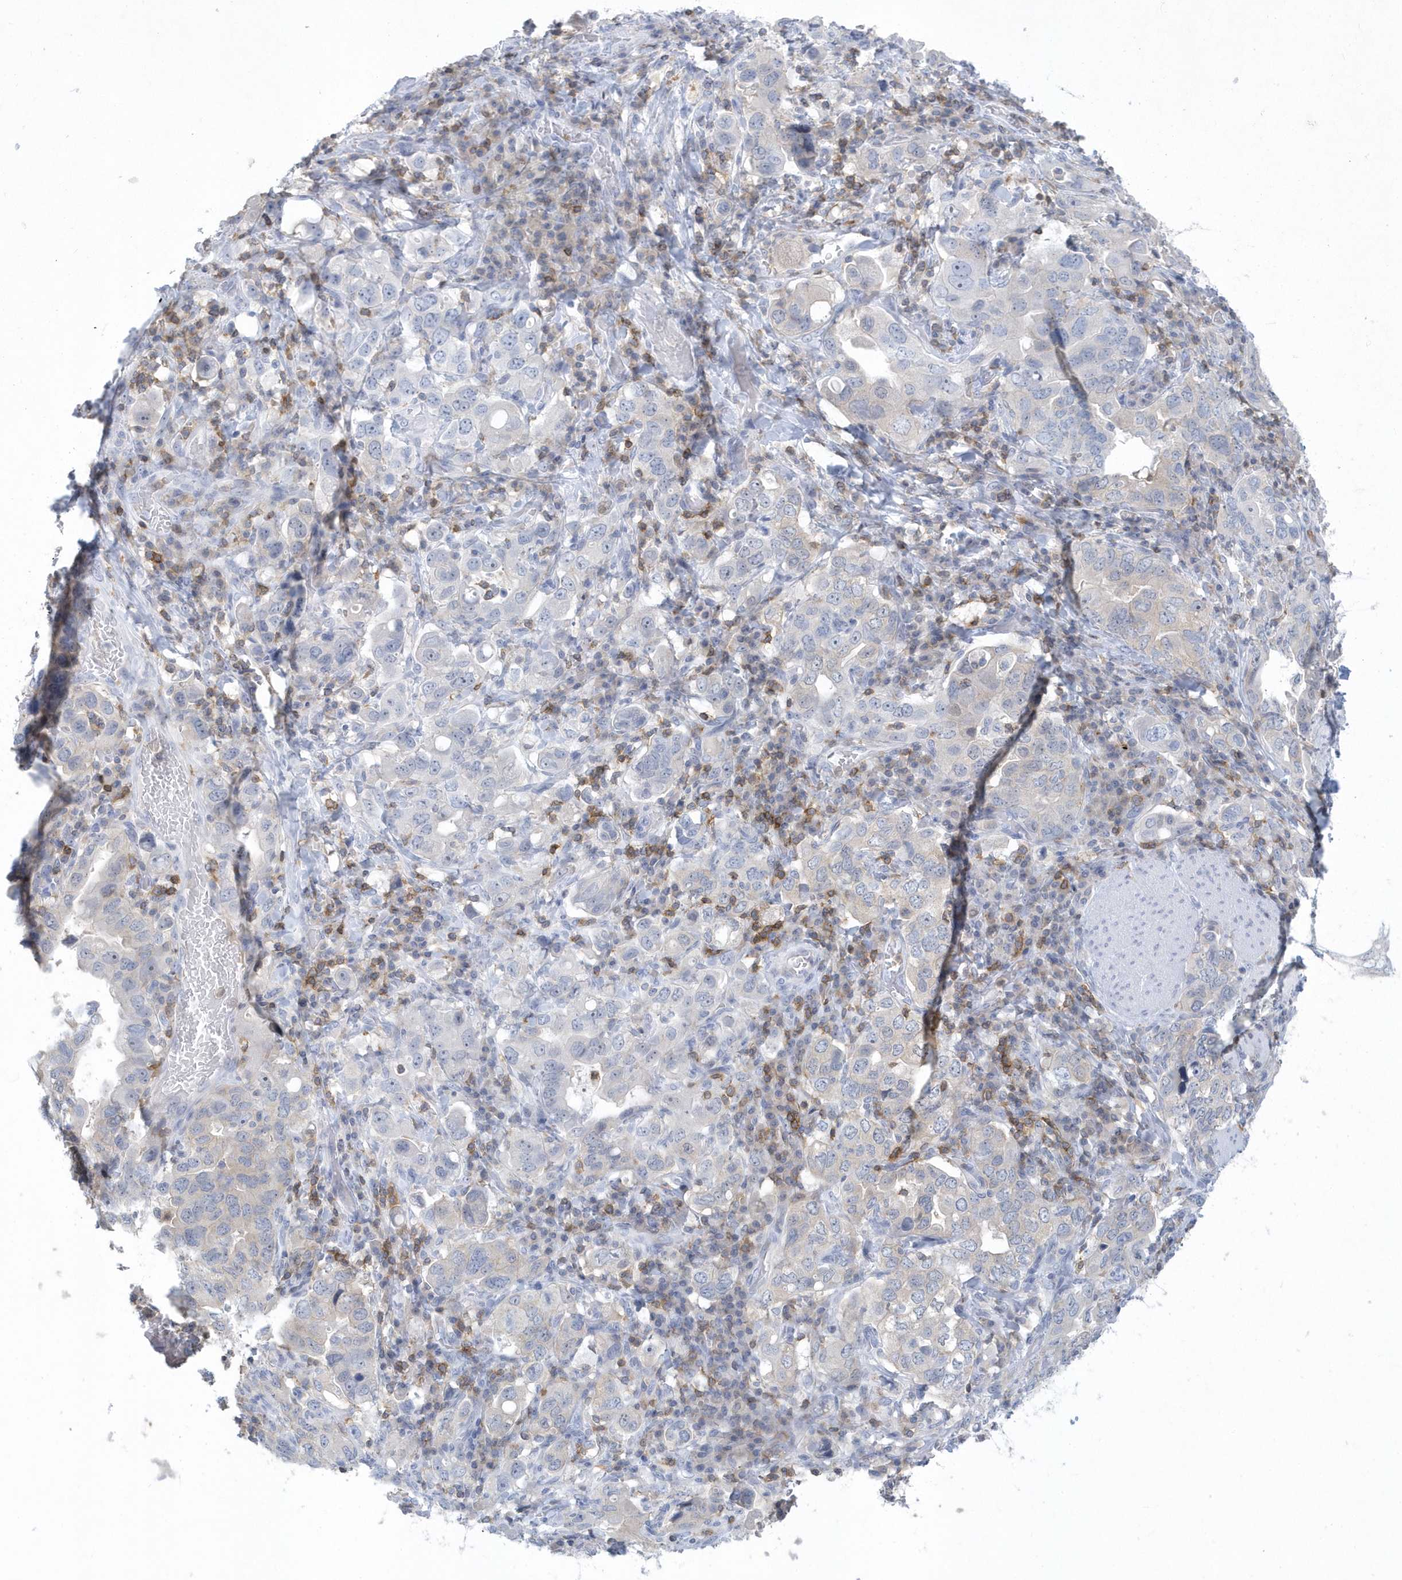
{"staining": {"intensity": "negative", "quantity": "none", "location": "none"}, "tissue": "stomach cancer", "cell_type": "Tumor cells", "image_type": "cancer", "snomed": [{"axis": "morphology", "description": "Adenocarcinoma, NOS"}, {"axis": "topography", "description": "Stomach, upper"}], "caption": "Immunohistochemical staining of stomach cancer (adenocarcinoma) shows no significant positivity in tumor cells.", "gene": "PSD4", "patient": {"sex": "male", "age": 62}}